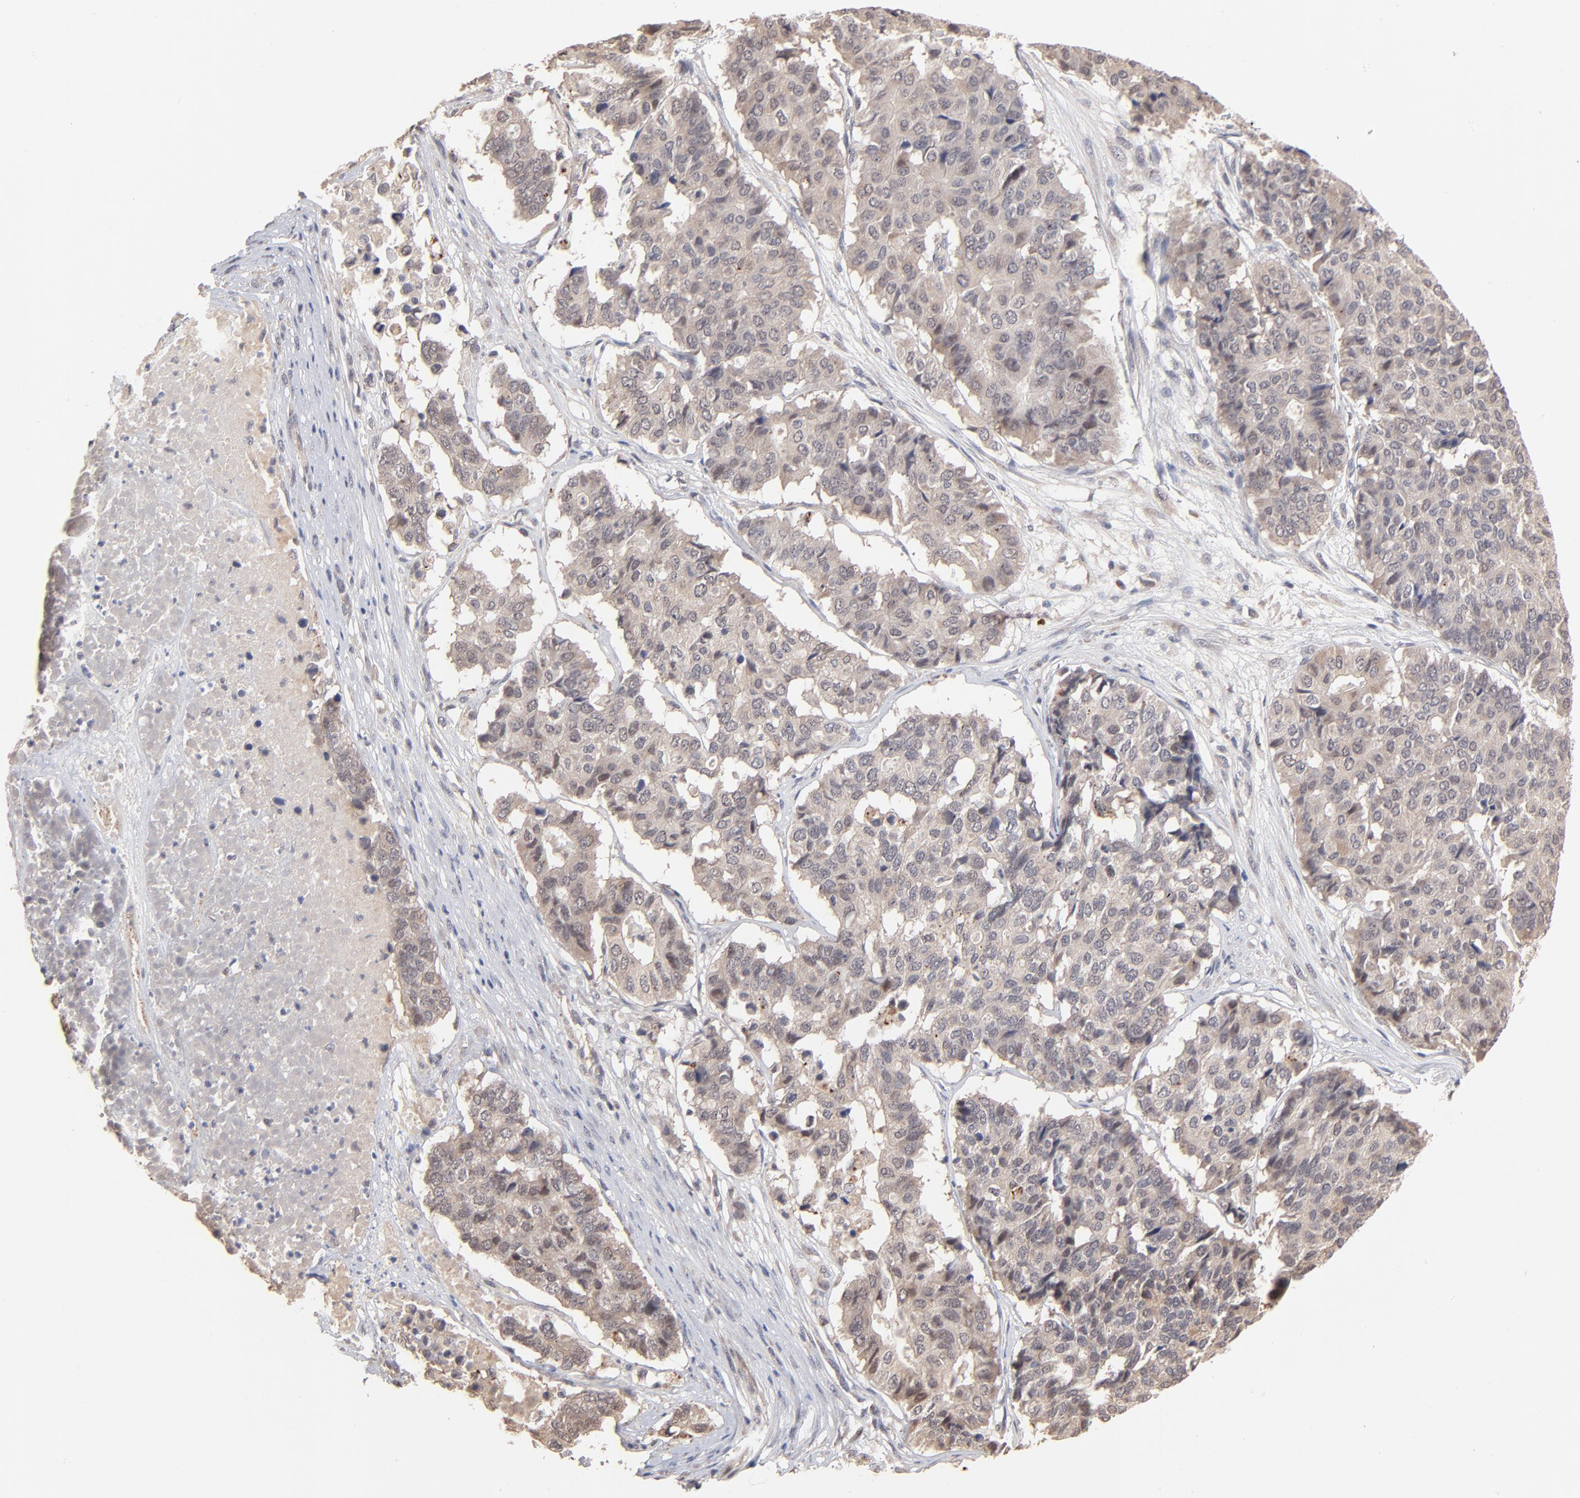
{"staining": {"intensity": "negative", "quantity": "none", "location": "none"}, "tissue": "pancreatic cancer", "cell_type": "Tumor cells", "image_type": "cancer", "snomed": [{"axis": "morphology", "description": "Adenocarcinoma, NOS"}, {"axis": "topography", "description": "Pancreas"}], "caption": "Pancreatic cancer stained for a protein using immunohistochemistry (IHC) shows no expression tumor cells.", "gene": "MSL2", "patient": {"sex": "male", "age": 50}}